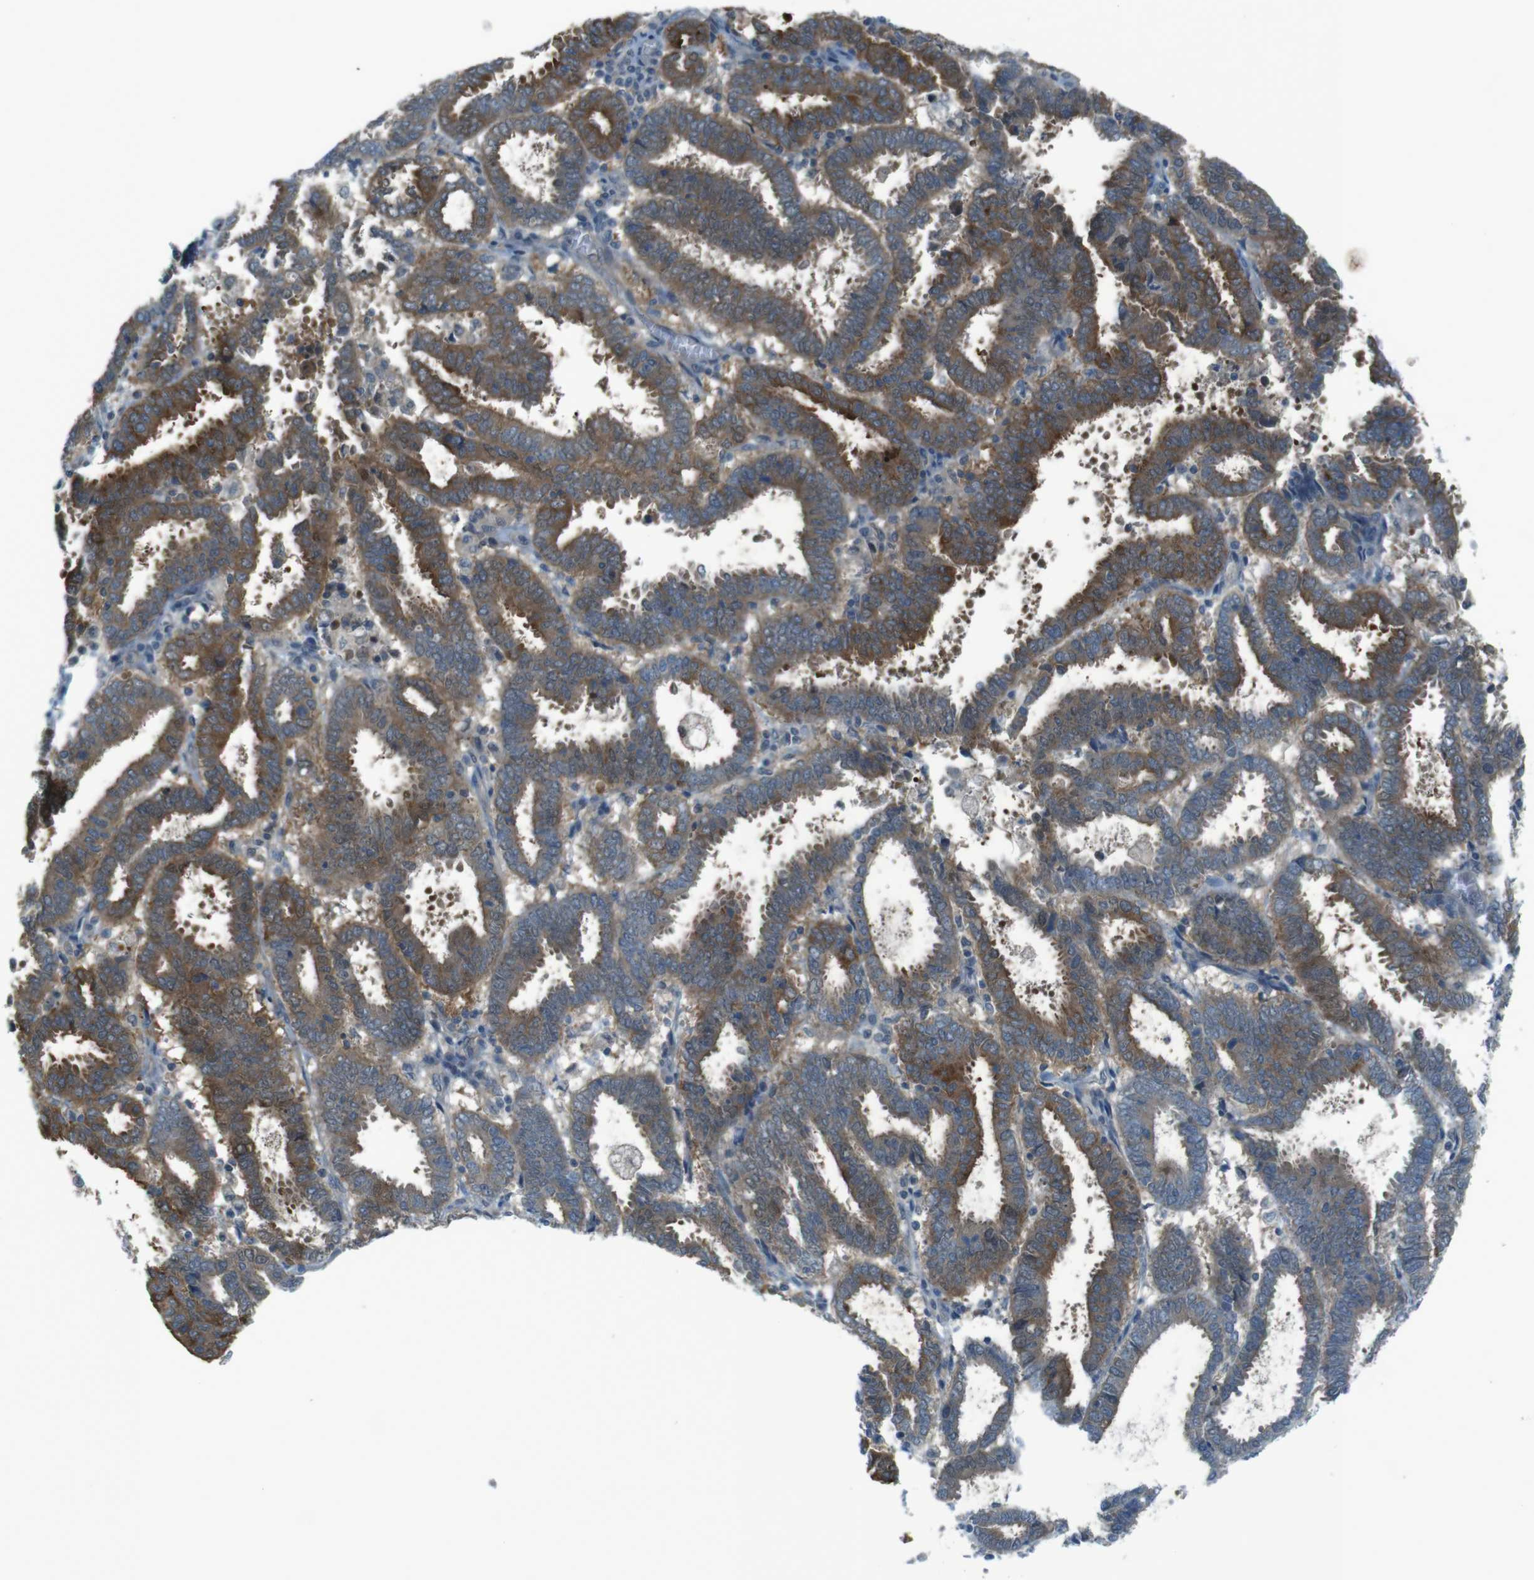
{"staining": {"intensity": "moderate", "quantity": ">75%", "location": "cytoplasmic/membranous"}, "tissue": "endometrial cancer", "cell_type": "Tumor cells", "image_type": "cancer", "snomed": [{"axis": "morphology", "description": "Adenocarcinoma, NOS"}, {"axis": "topography", "description": "Uterus"}], "caption": "Immunohistochemistry (IHC) of adenocarcinoma (endometrial) shows medium levels of moderate cytoplasmic/membranous staining in about >75% of tumor cells.", "gene": "ZDHHC20", "patient": {"sex": "female", "age": 83}}